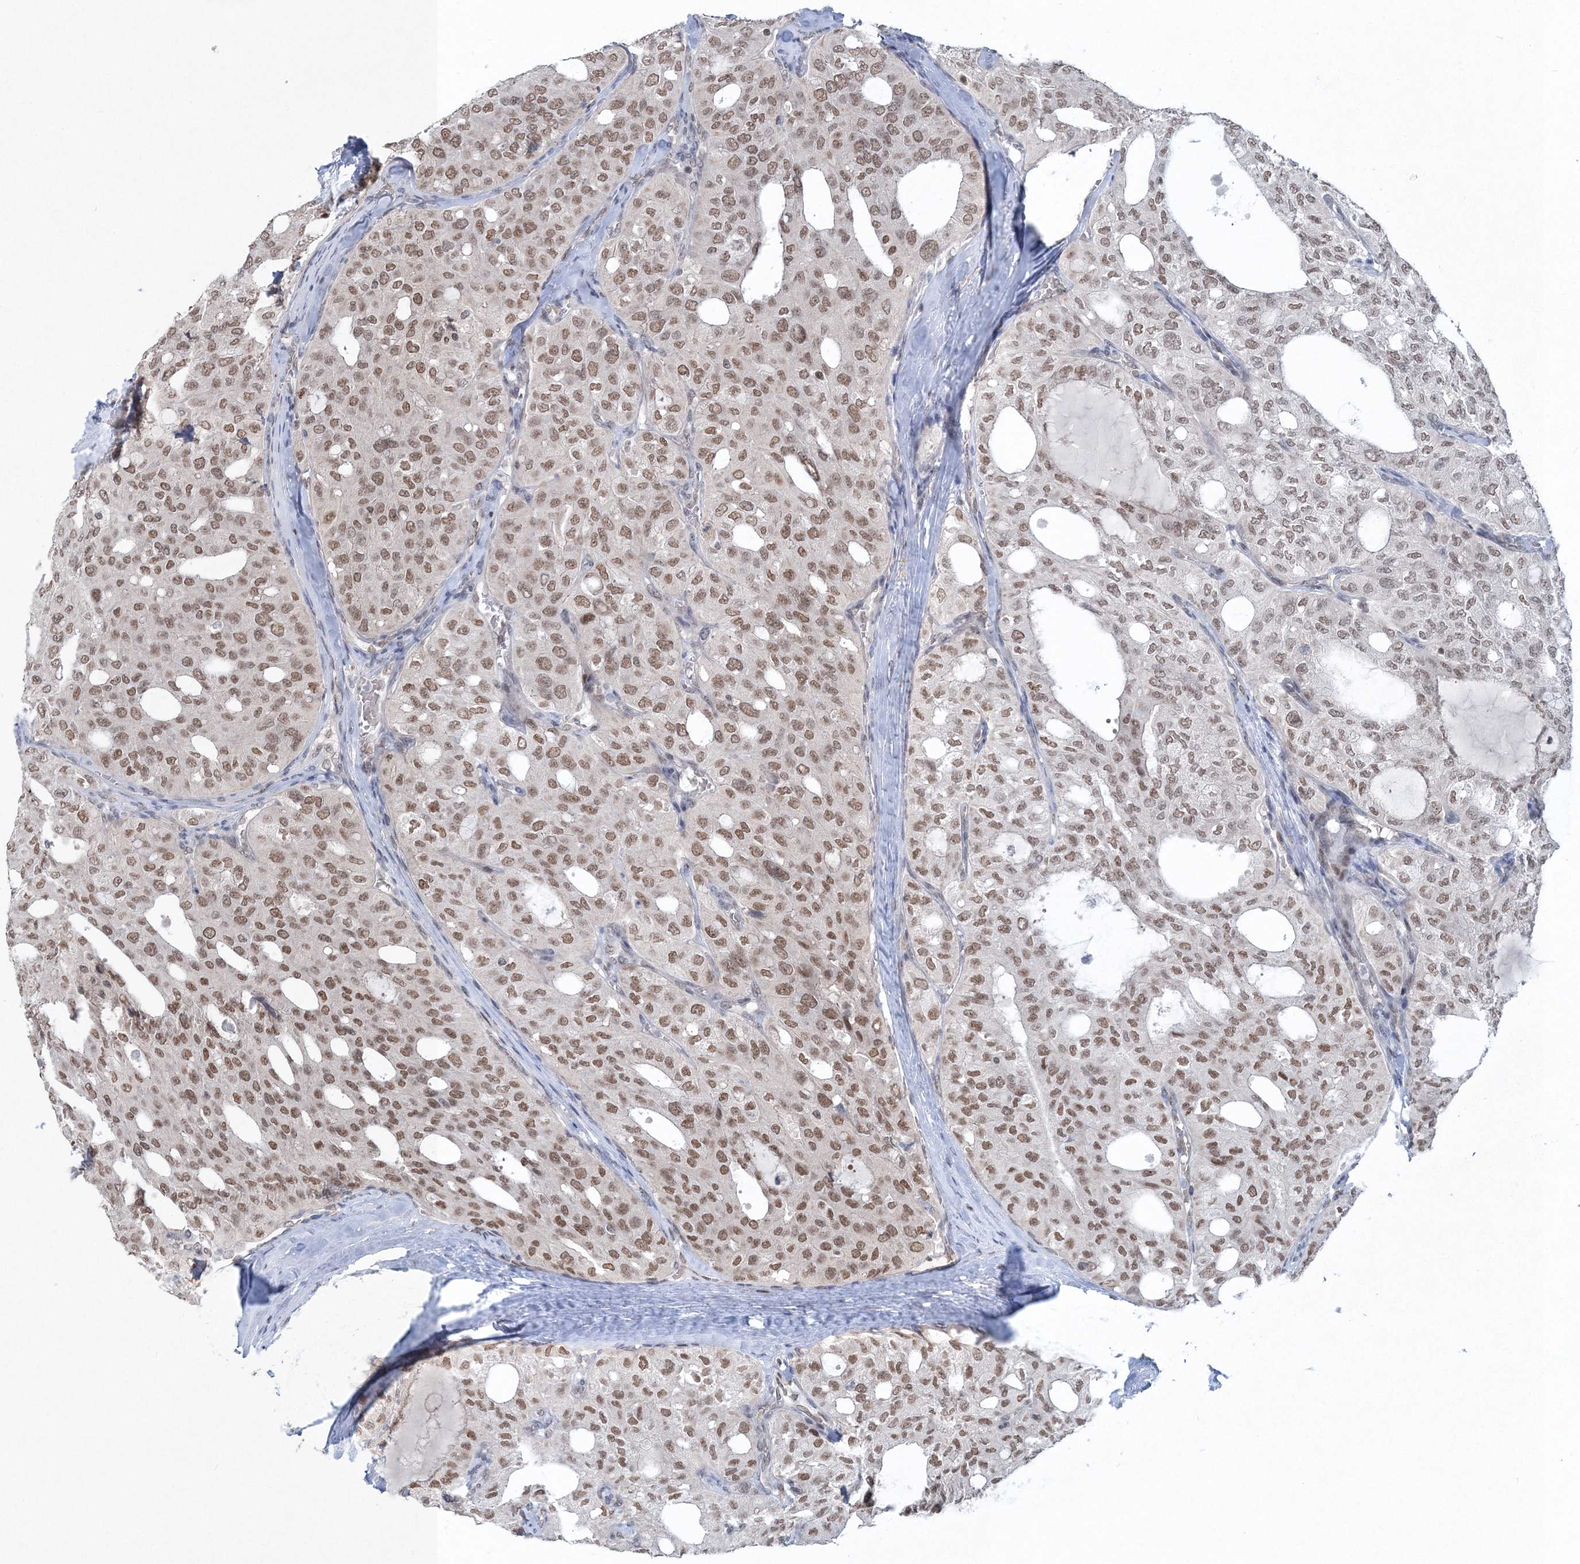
{"staining": {"intensity": "moderate", "quantity": ">75%", "location": "nuclear"}, "tissue": "thyroid cancer", "cell_type": "Tumor cells", "image_type": "cancer", "snomed": [{"axis": "morphology", "description": "Follicular adenoma carcinoma, NOS"}, {"axis": "topography", "description": "Thyroid gland"}], "caption": "Immunohistochemical staining of follicular adenoma carcinoma (thyroid) demonstrates medium levels of moderate nuclear protein positivity in about >75% of tumor cells. The protein of interest is shown in brown color, while the nuclei are stained blue.", "gene": "PDS5A", "patient": {"sex": "male", "age": 75}}